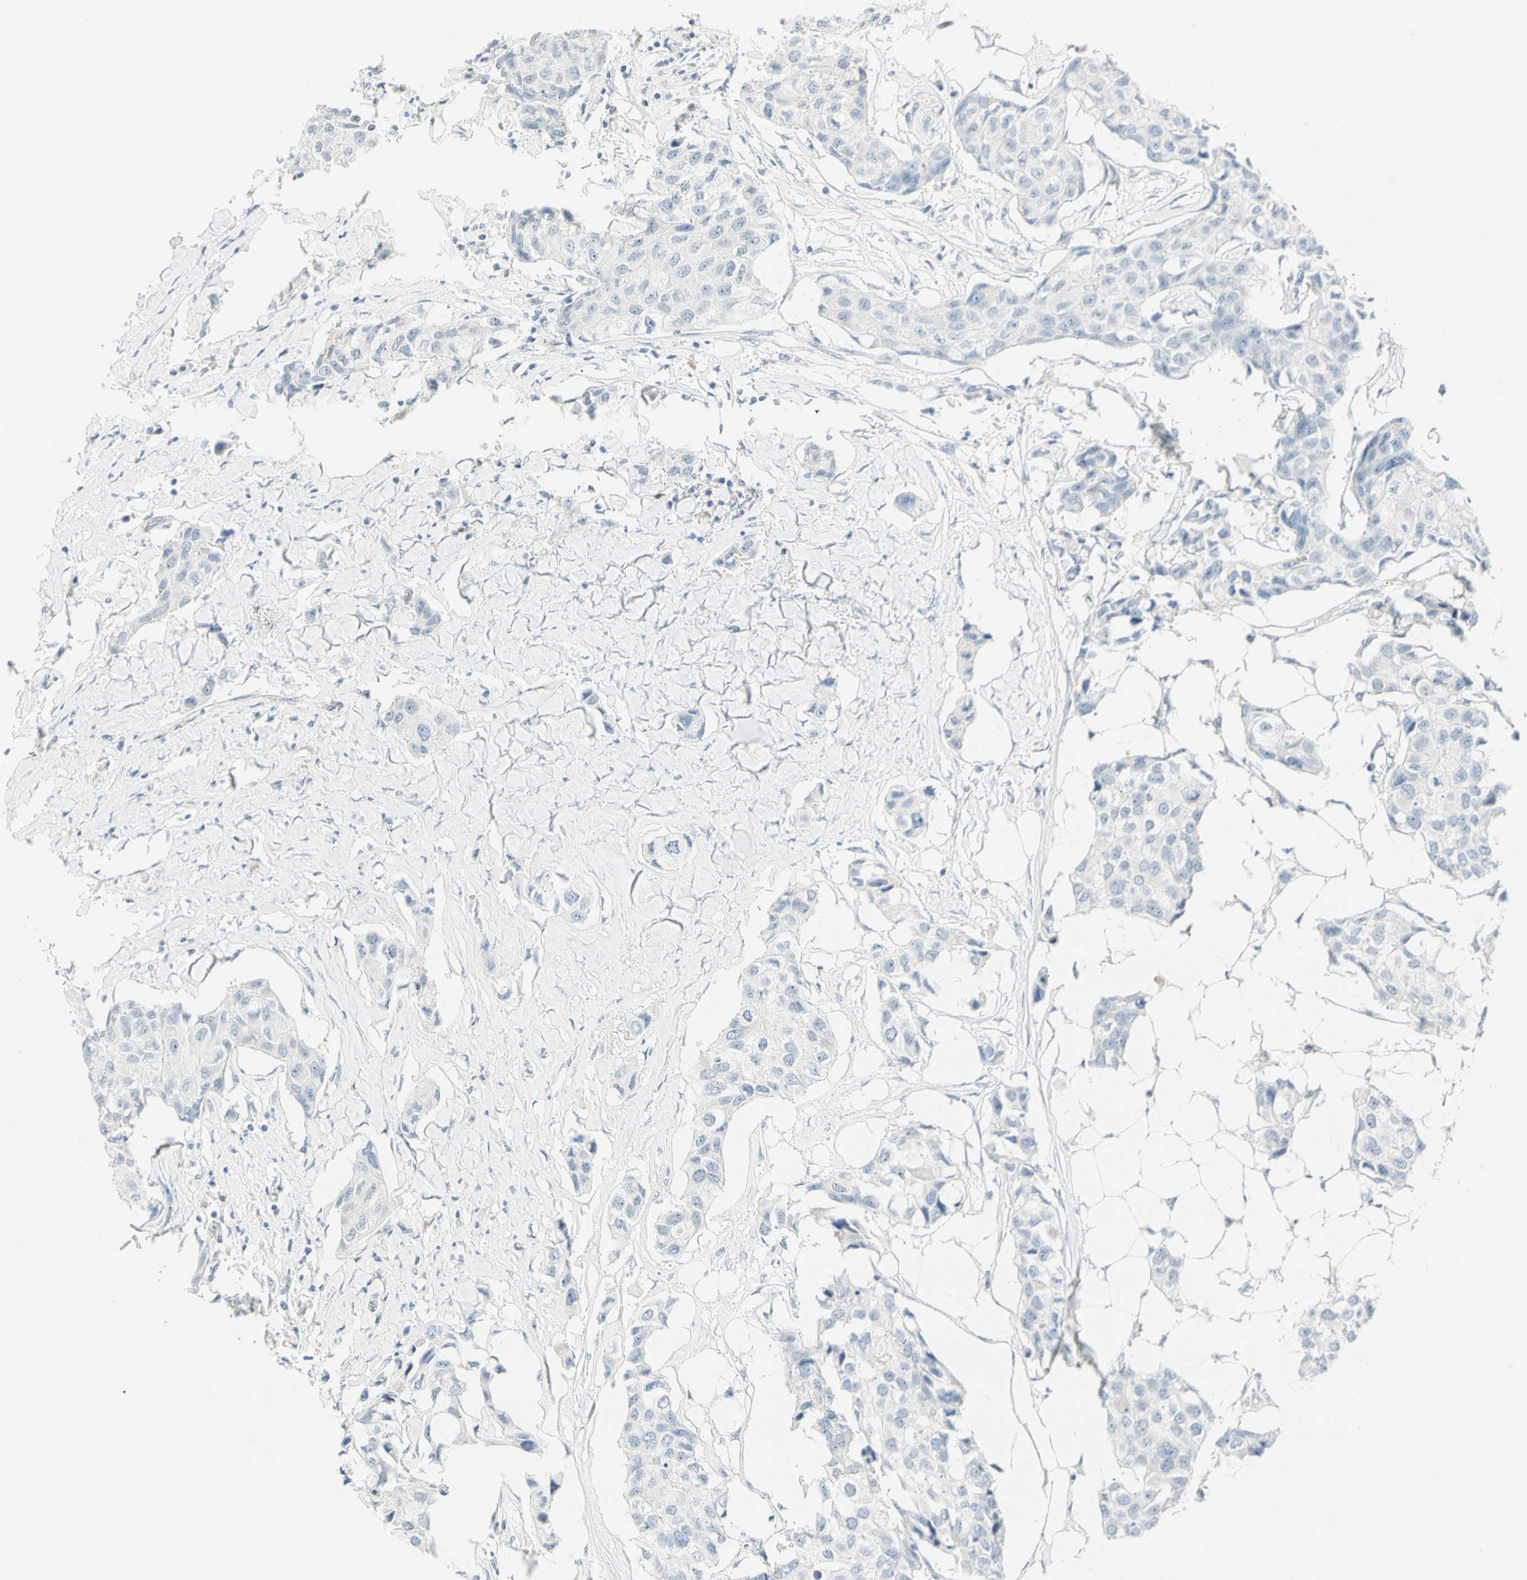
{"staining": {"intensity": "negative", "quantity": "none", "location": "none"}, "tissue": "breast cancer", "cell_type": "Tumor cells", "image_type": "cancer", "snomed": [{"axis": "morphology", "description": "Duct carcinoma"}, {"axis": "topography", "description": "Breast"}], "caption": "IHC of human breast cancer demonstrates no positivity in tumor cells.", "gene": "MLLT10", "patient": {"sex": "female", "age": 80}}